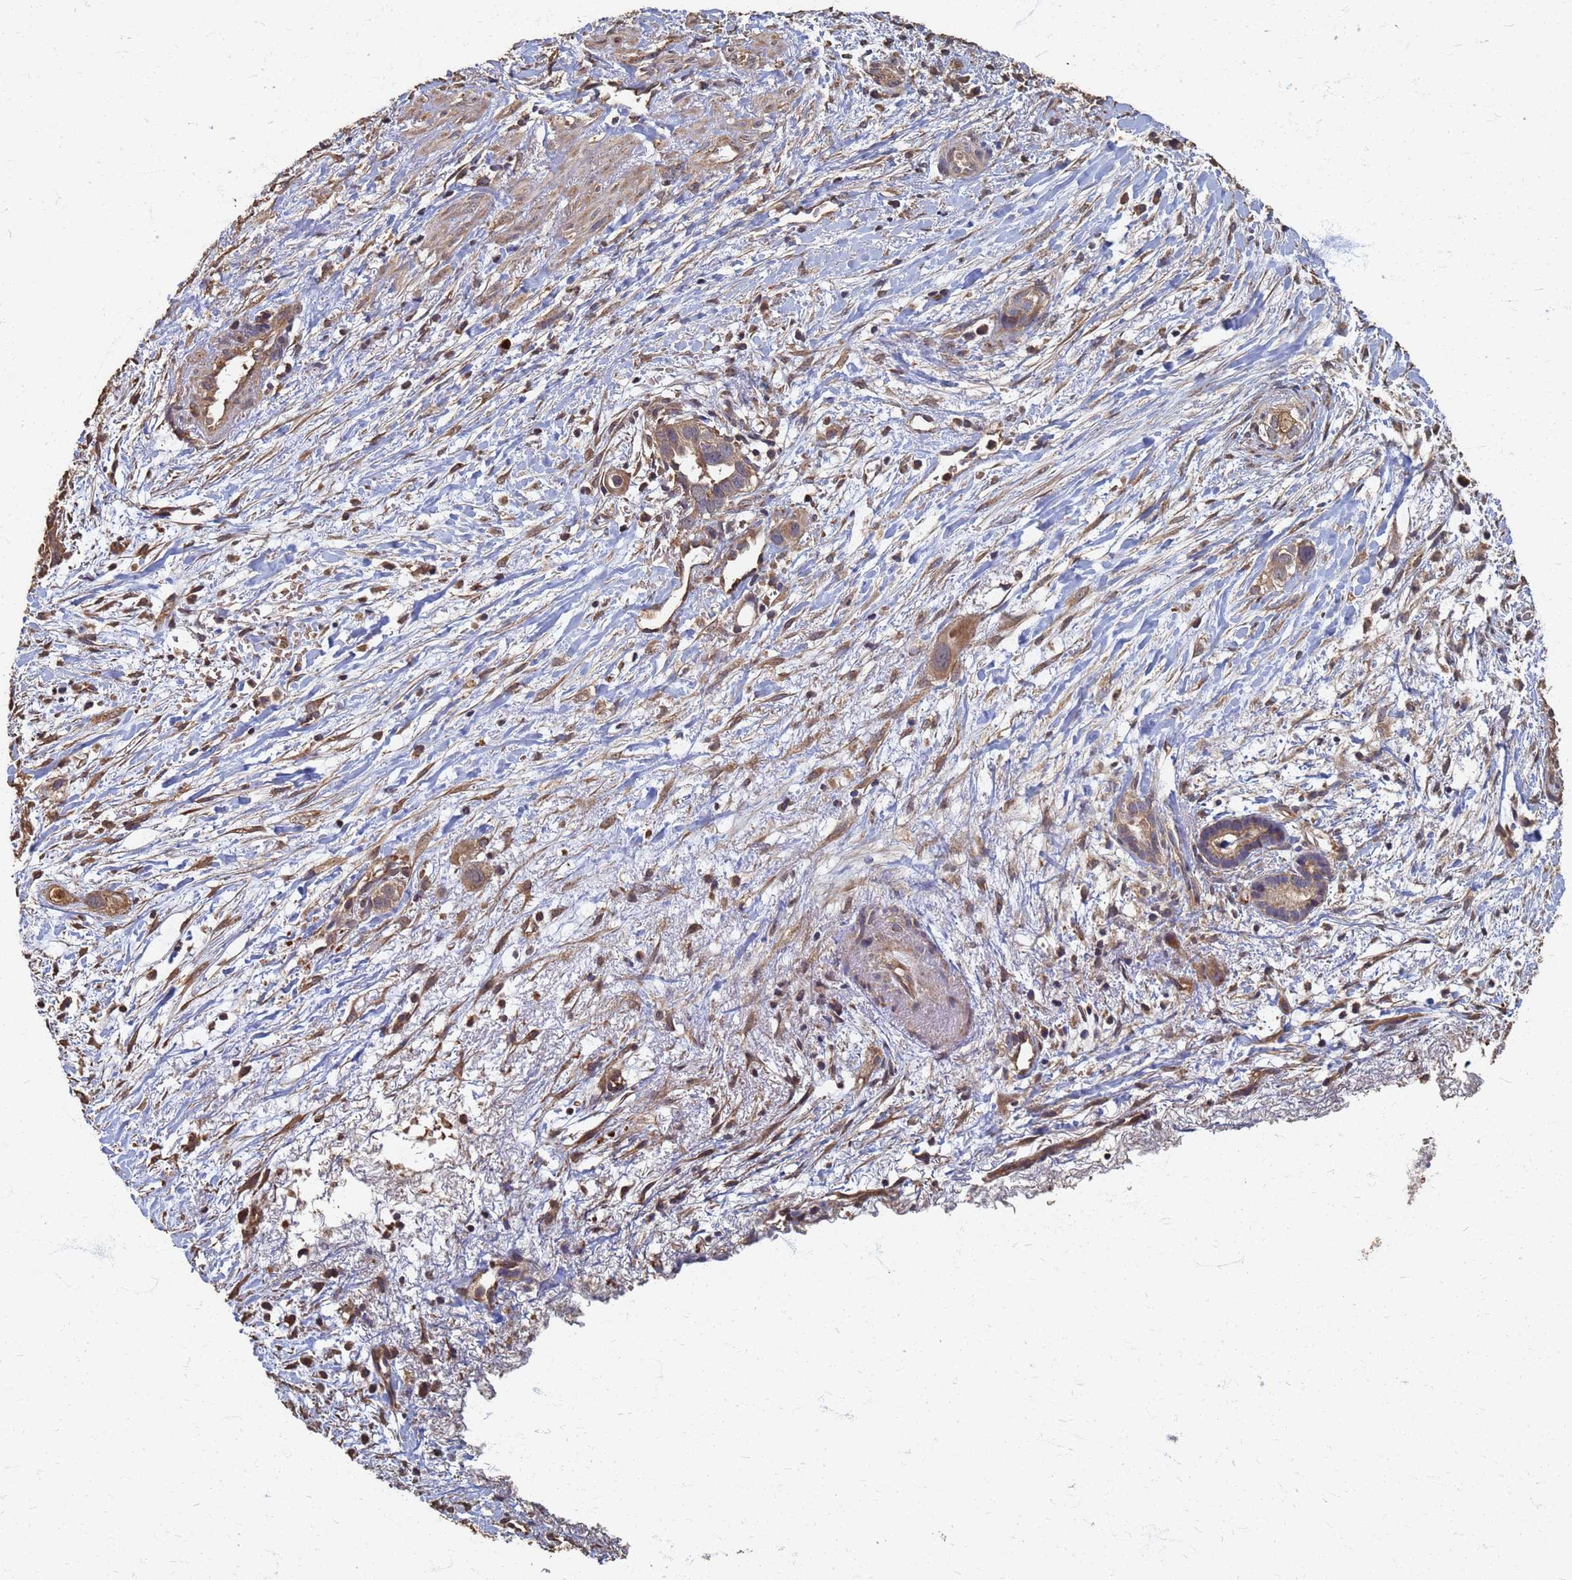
{"staining": {"intensity": "weak", "quantity": ">75%", "location": "cytoplasmic/membranous"}, "tissue": "liver cancer", "cell_type": "Tumor cells", "image_type": "cancer", "snomed": [{"axis": "morphology", "description": "Cholangiocarcinoma"}, {"axis": "topography", "description": "Liver"}], "caption": "Immunohistochemical staining of liver cholangiocarcinoma demonstrates low levels of weak cytoplasmic/membranous protein expression in approximately >75% of tumor cells.", "gene": "DPH5", "patient": {"sex": "female", "age": 79}}